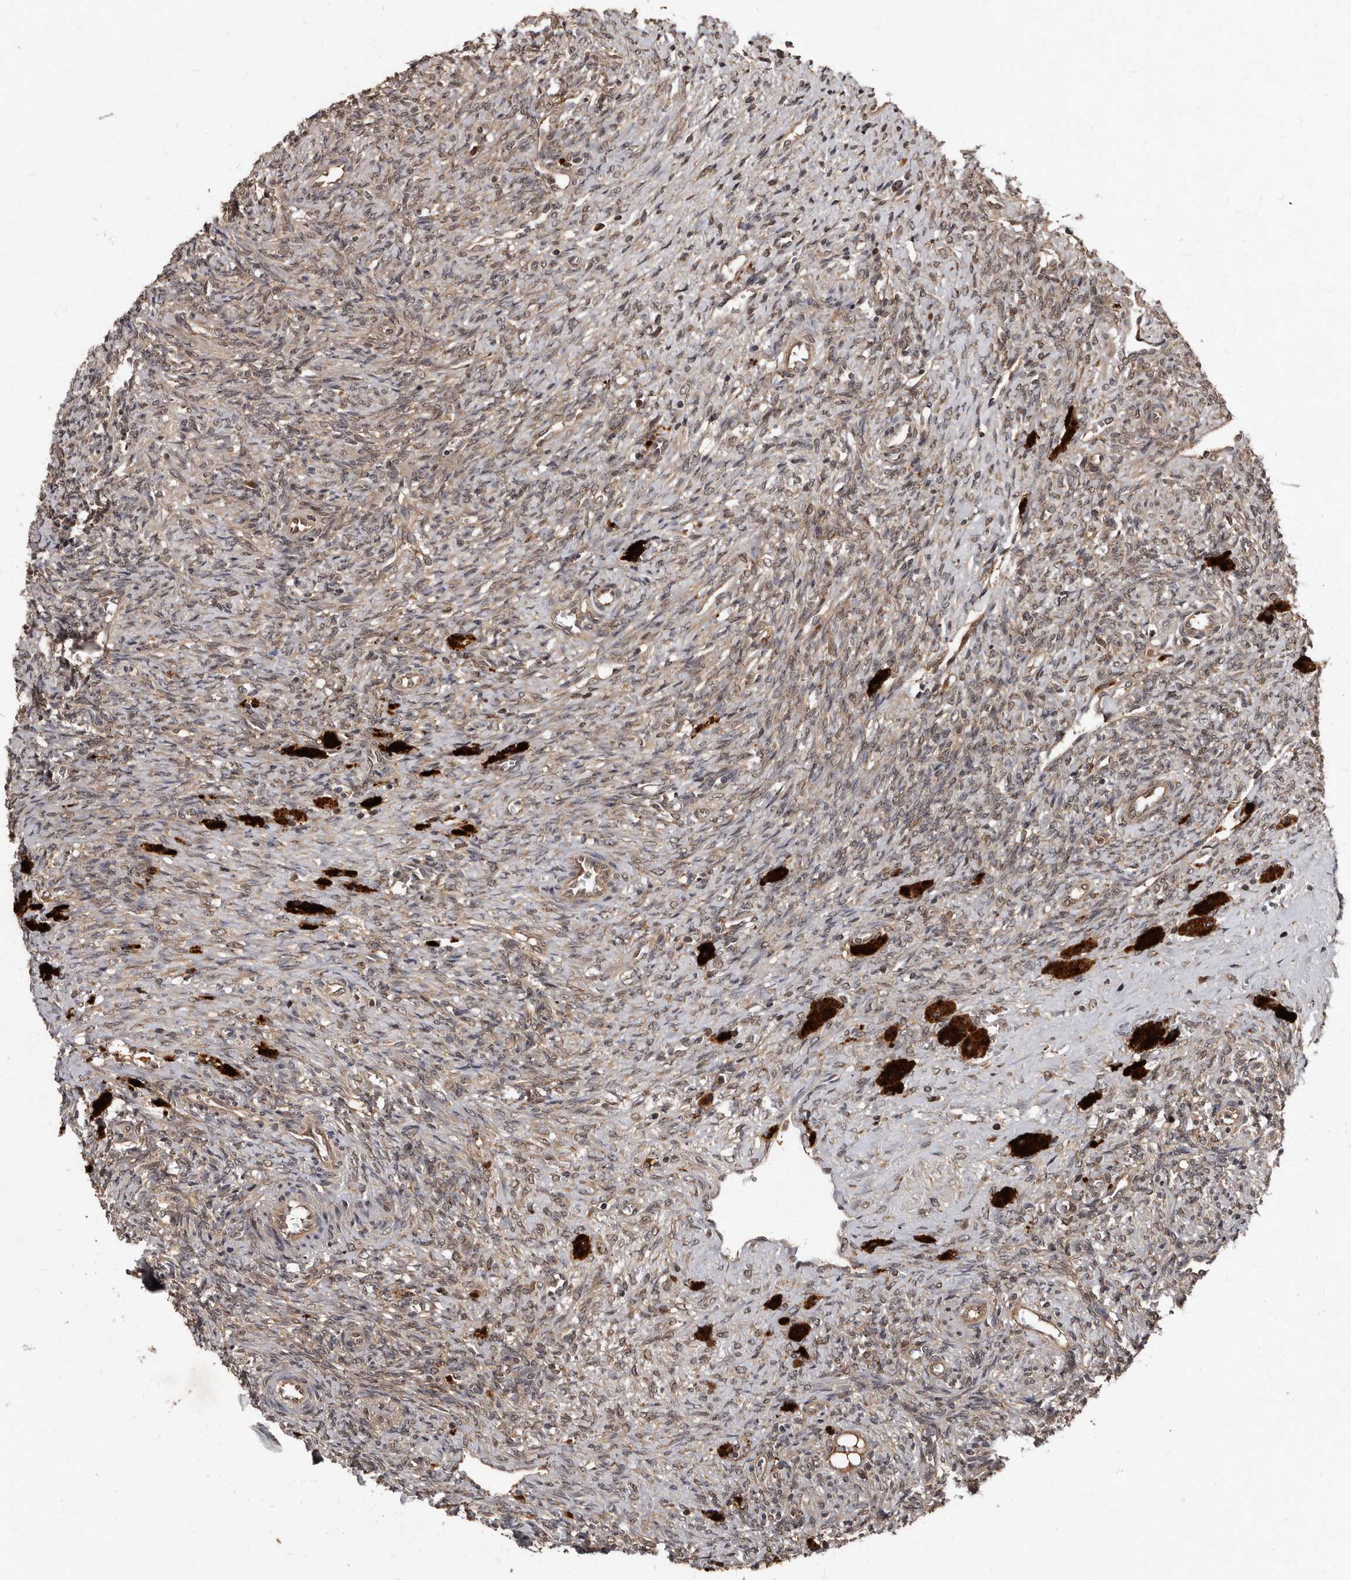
{"staining": {"intensity": "moderate", "quantity": ">75%", "location": "cytoplasmic/membranous"}, "tissue": "ovary", "cell_type": "Follicle cells", "image_type": "normal", "snomed": [{"axis": "morphology", "description": "Normal tissue, NOS"}, {"axis": "topography", "description": "Ovary"}], "caption": "An immunohistochemistry (IHC) image of benign tissue is shown. Protein staining in brown shows moderate cytoplasmic/membranous positivity in ovary within follicle cells.", "gene": "PMVK", "patient": {"sex": "female", "age": 41}}